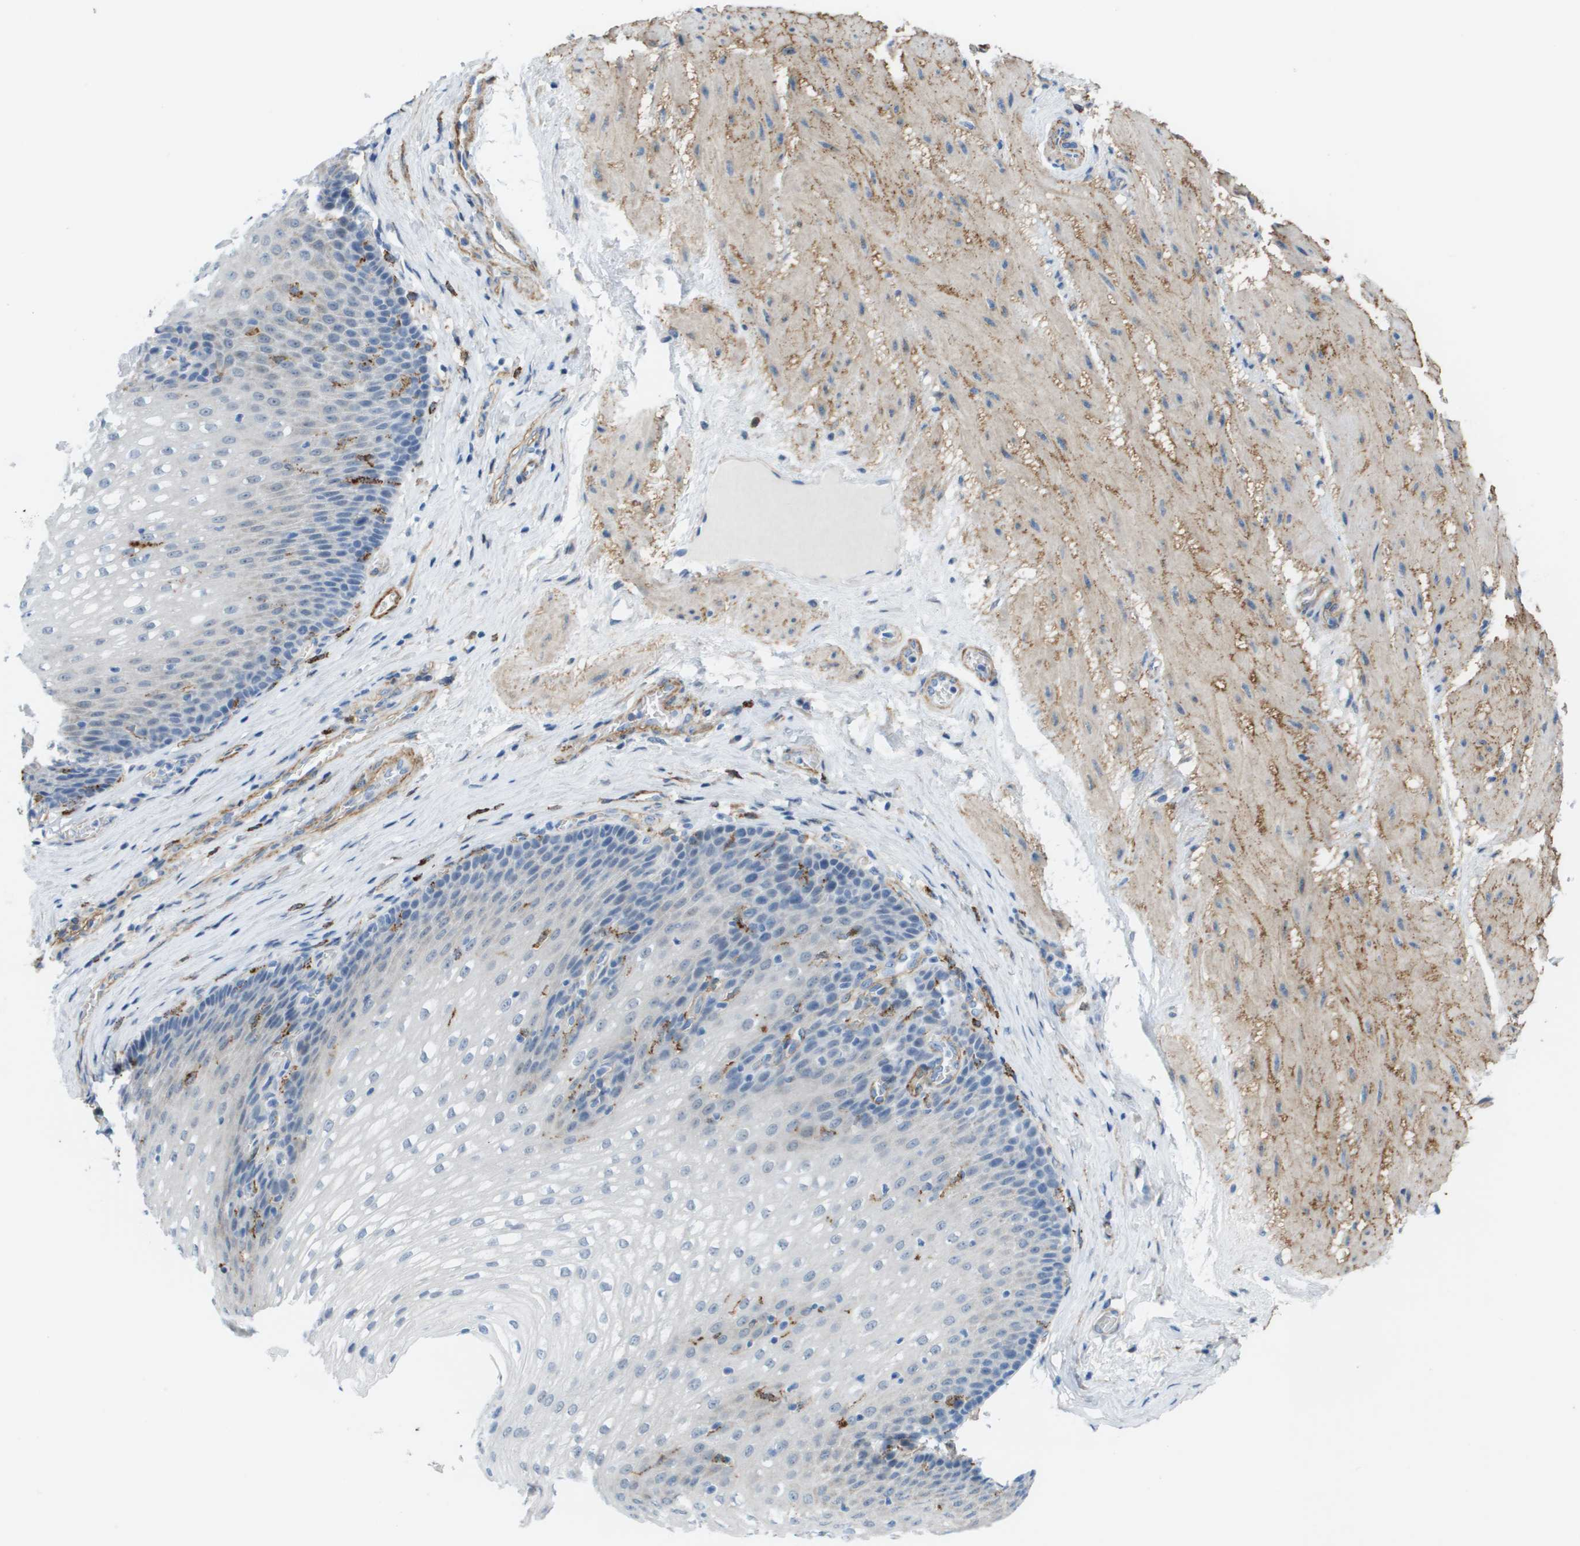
{"staining": {"intensity": "negative", "quantity": "none", "location": "none"}, "tissue": "esophagus", "cell_type": "Squamous epithelial cells", "image_type": "normal", "snomed": [{"axis": "morphology", "description": "Normal tissue, NOS"}, {"axis": "topography", "description": "Esophagus"}], "caption": "Immunohistochemistry (IHC) of benign human esophagus demonstrates no expression in squamous epithelial cells. The staining is performed using DAB (3,3'-diaminobenzidine) brown chromogen with nuclei counter-stained in using hematoxylin.", "gene": "ZBTB43", "patient": {"sex": "male", "age": 48}}